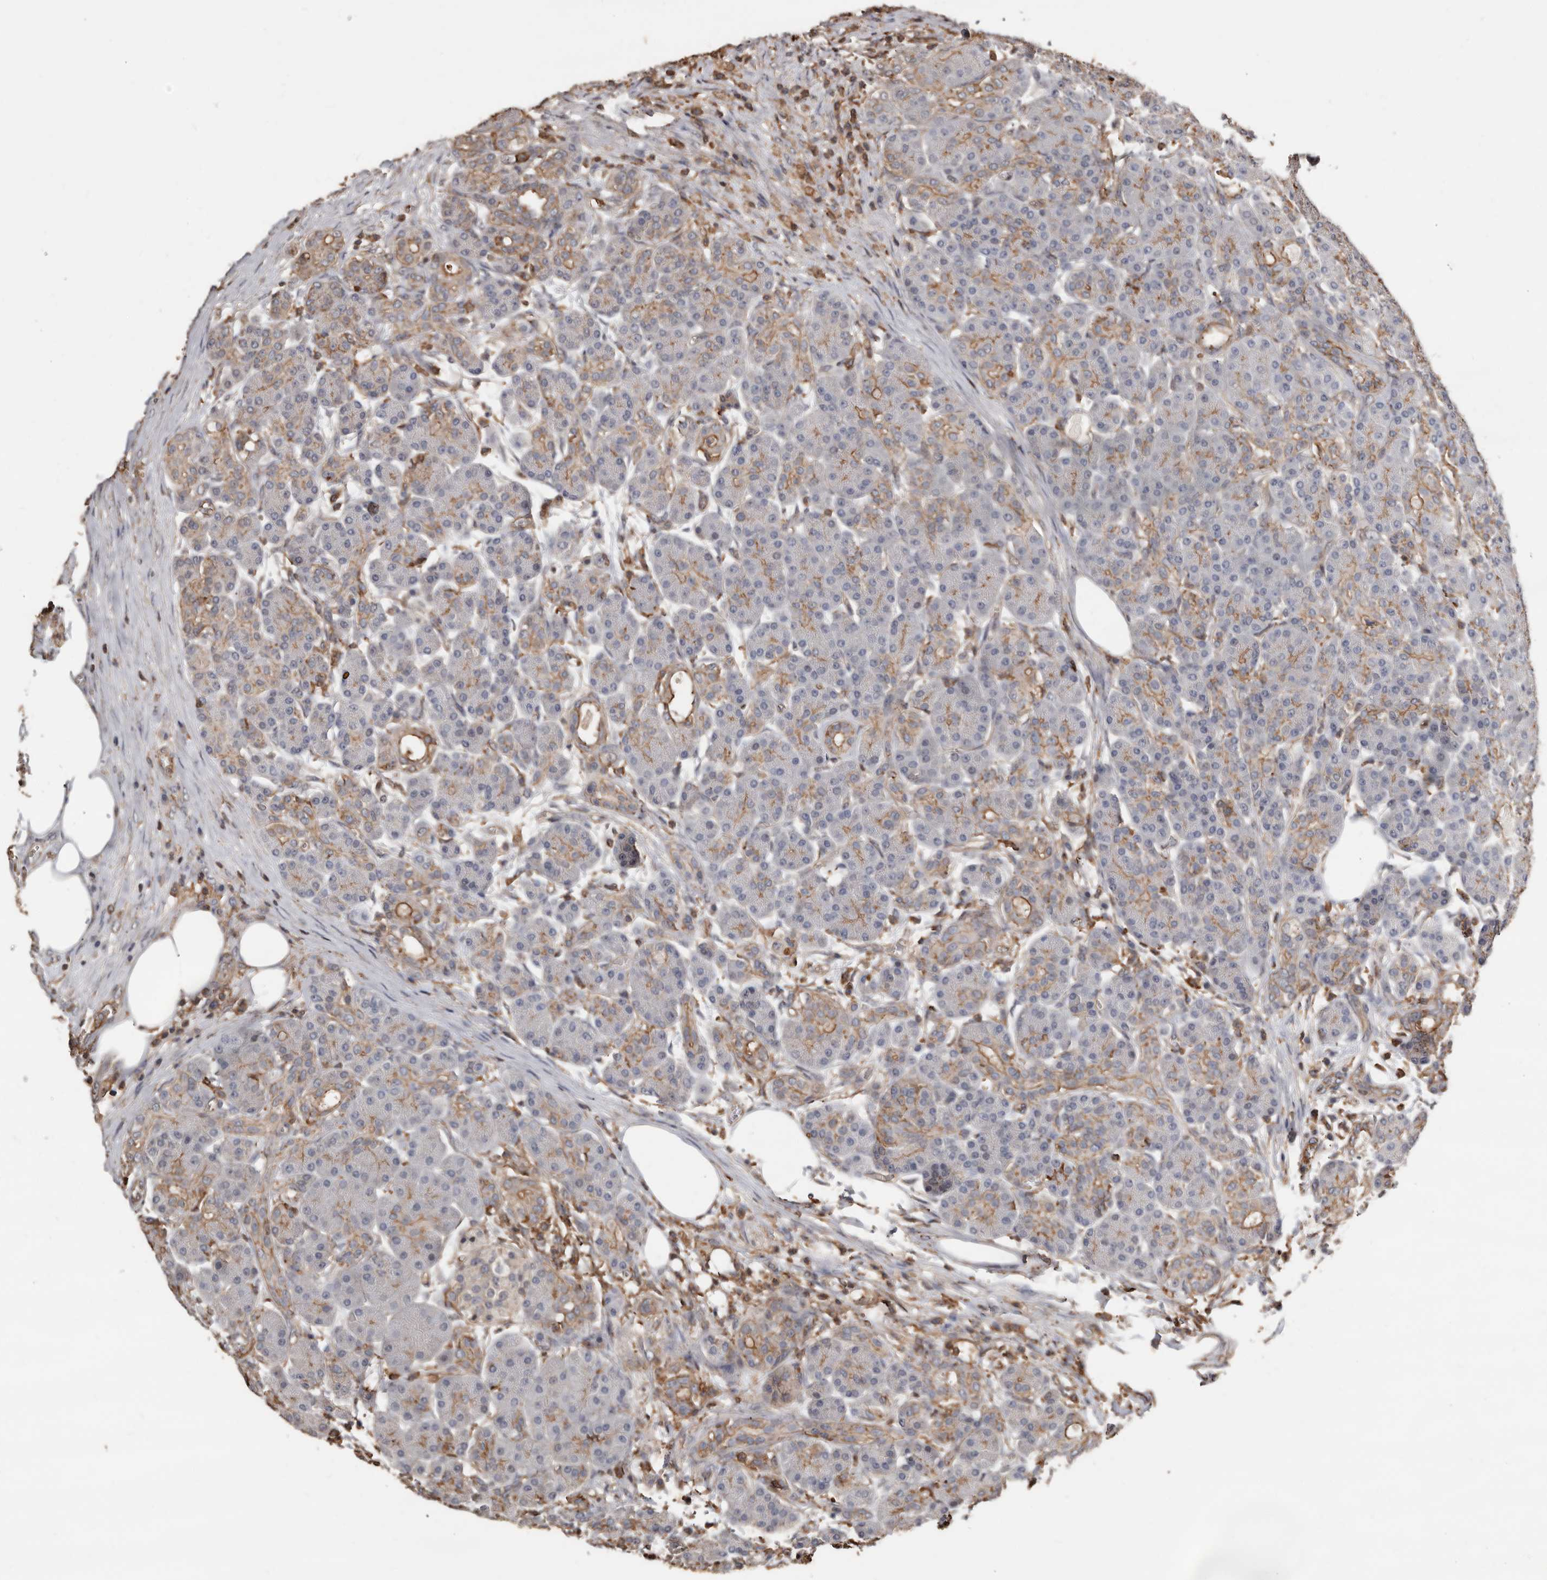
{"staining": {"intensity": "moderate", "quantity": "<25%", "location": "cytoplasmic/membranous"}, "tissue": "pancreas", "cell_type": "Exocrine glandular cells", "image_type": "normal", "snomed": [{"axis": "morphology", "description": "Normal tissue, NOS"}, {"axis": "topography", "description": "Pancreas"}], "caption": "Immunohistochemistry (IHC) (DAB (3,3'-diaminobenzidine)) staining of normal pancreas displays moderate cytoplasmic/membranous protein expression in approximately <25% of exocrine glandular cells.", "gene": "GSK3A", "patient": {"sex": "male", "age": 63}}